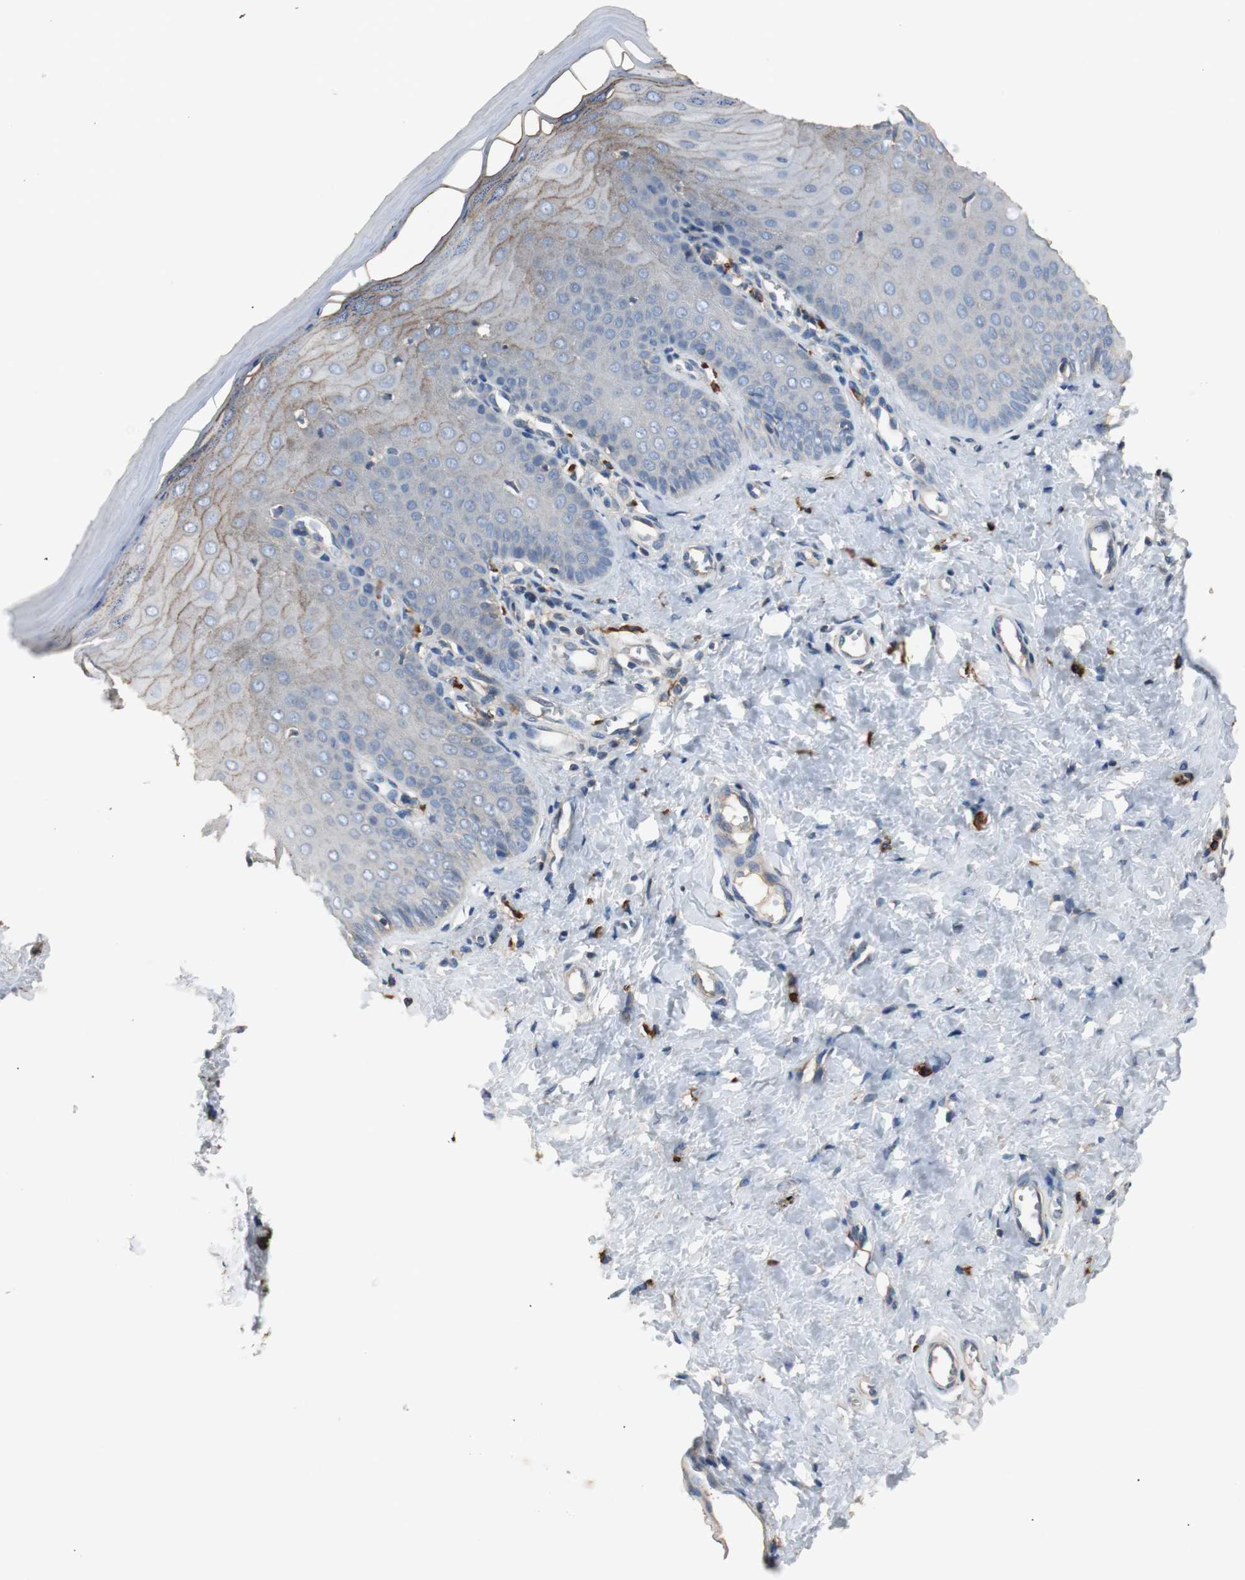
{"staining": {"intensity": "weak", "quantity": ">75%", "location": "cytoplasmic/membranous"}, "tissue": "cervix", "cell_type": "Glandular cells", "image_type": "normal", "snomed": [{"axis": "morphology", "description": "Normal tissue, NOS"}, {"axis": "topography", "description": "Cervix"}], "caption": "A histopathology image of cervix stained for a protein displays weak cytoplasmic/membranous brown staining in glandular cells. (IHC, brightfield microscopy, high magnification).", "gene": "TNFRSF14", "patient": {"sex": "female", "age": 55}}